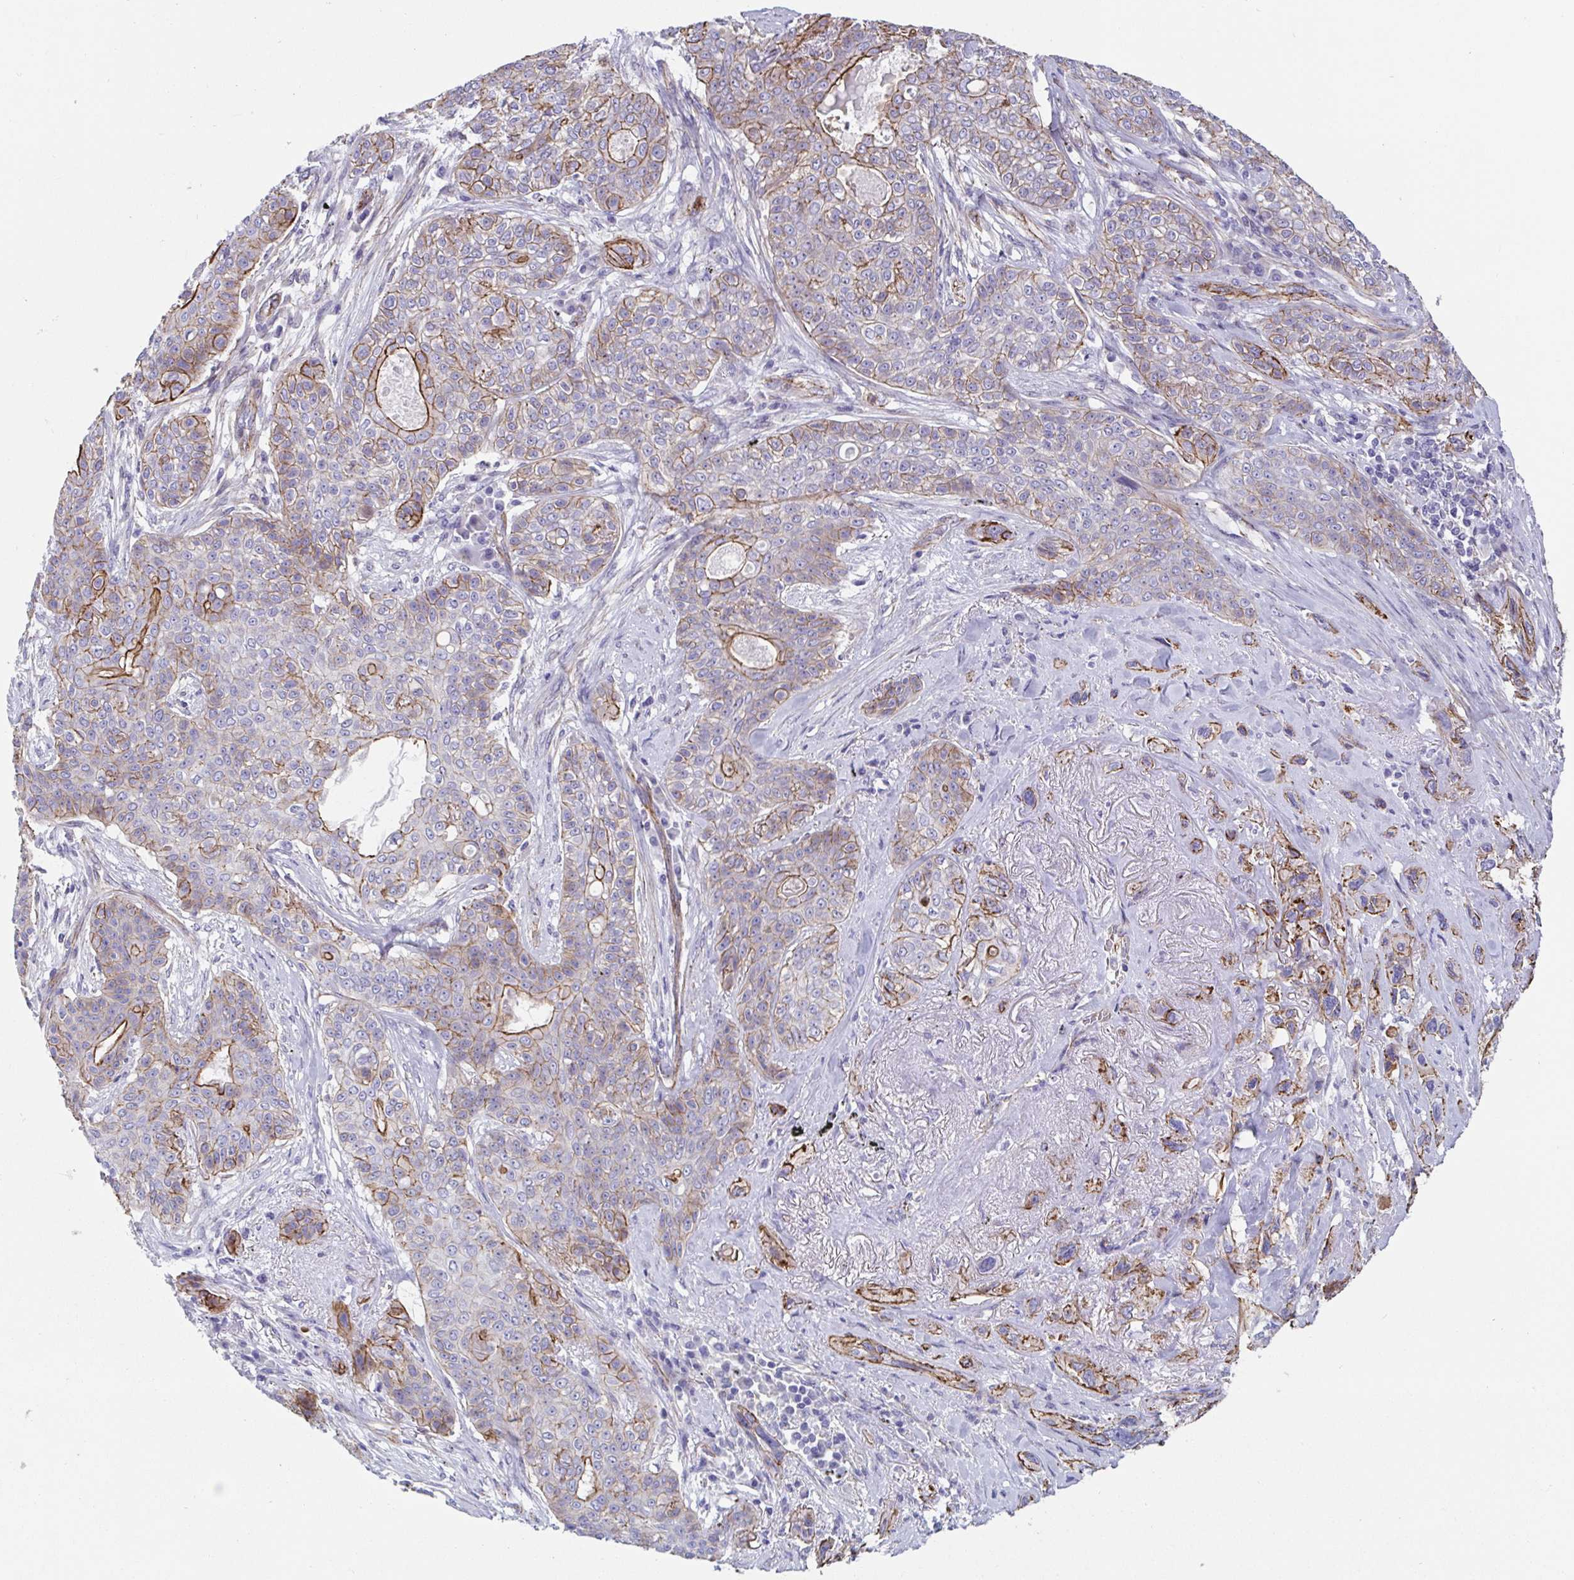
{"staining": {"intensity": "moderate", "quantity": "25%-75%", "location": "cytoplasmic/membranous"}, "tissue": "lung cancer", "cell_type": "Tumor cells", "image_type": "cancer", "snomed": [{"axis": "morphology", "description": "Squamous cell carcinoma, NOS"}, {"axis": "topography", "description": "Lung"}], "caption": "Lung squamous cell carcinoma stained for a protein (brown) reveals moderate cytoplasmic/membranous positive staining in approximately 25%-75% of tumor cells.", "gene": "TRAM2", "patient": {"sex": "female", "age": 70}}